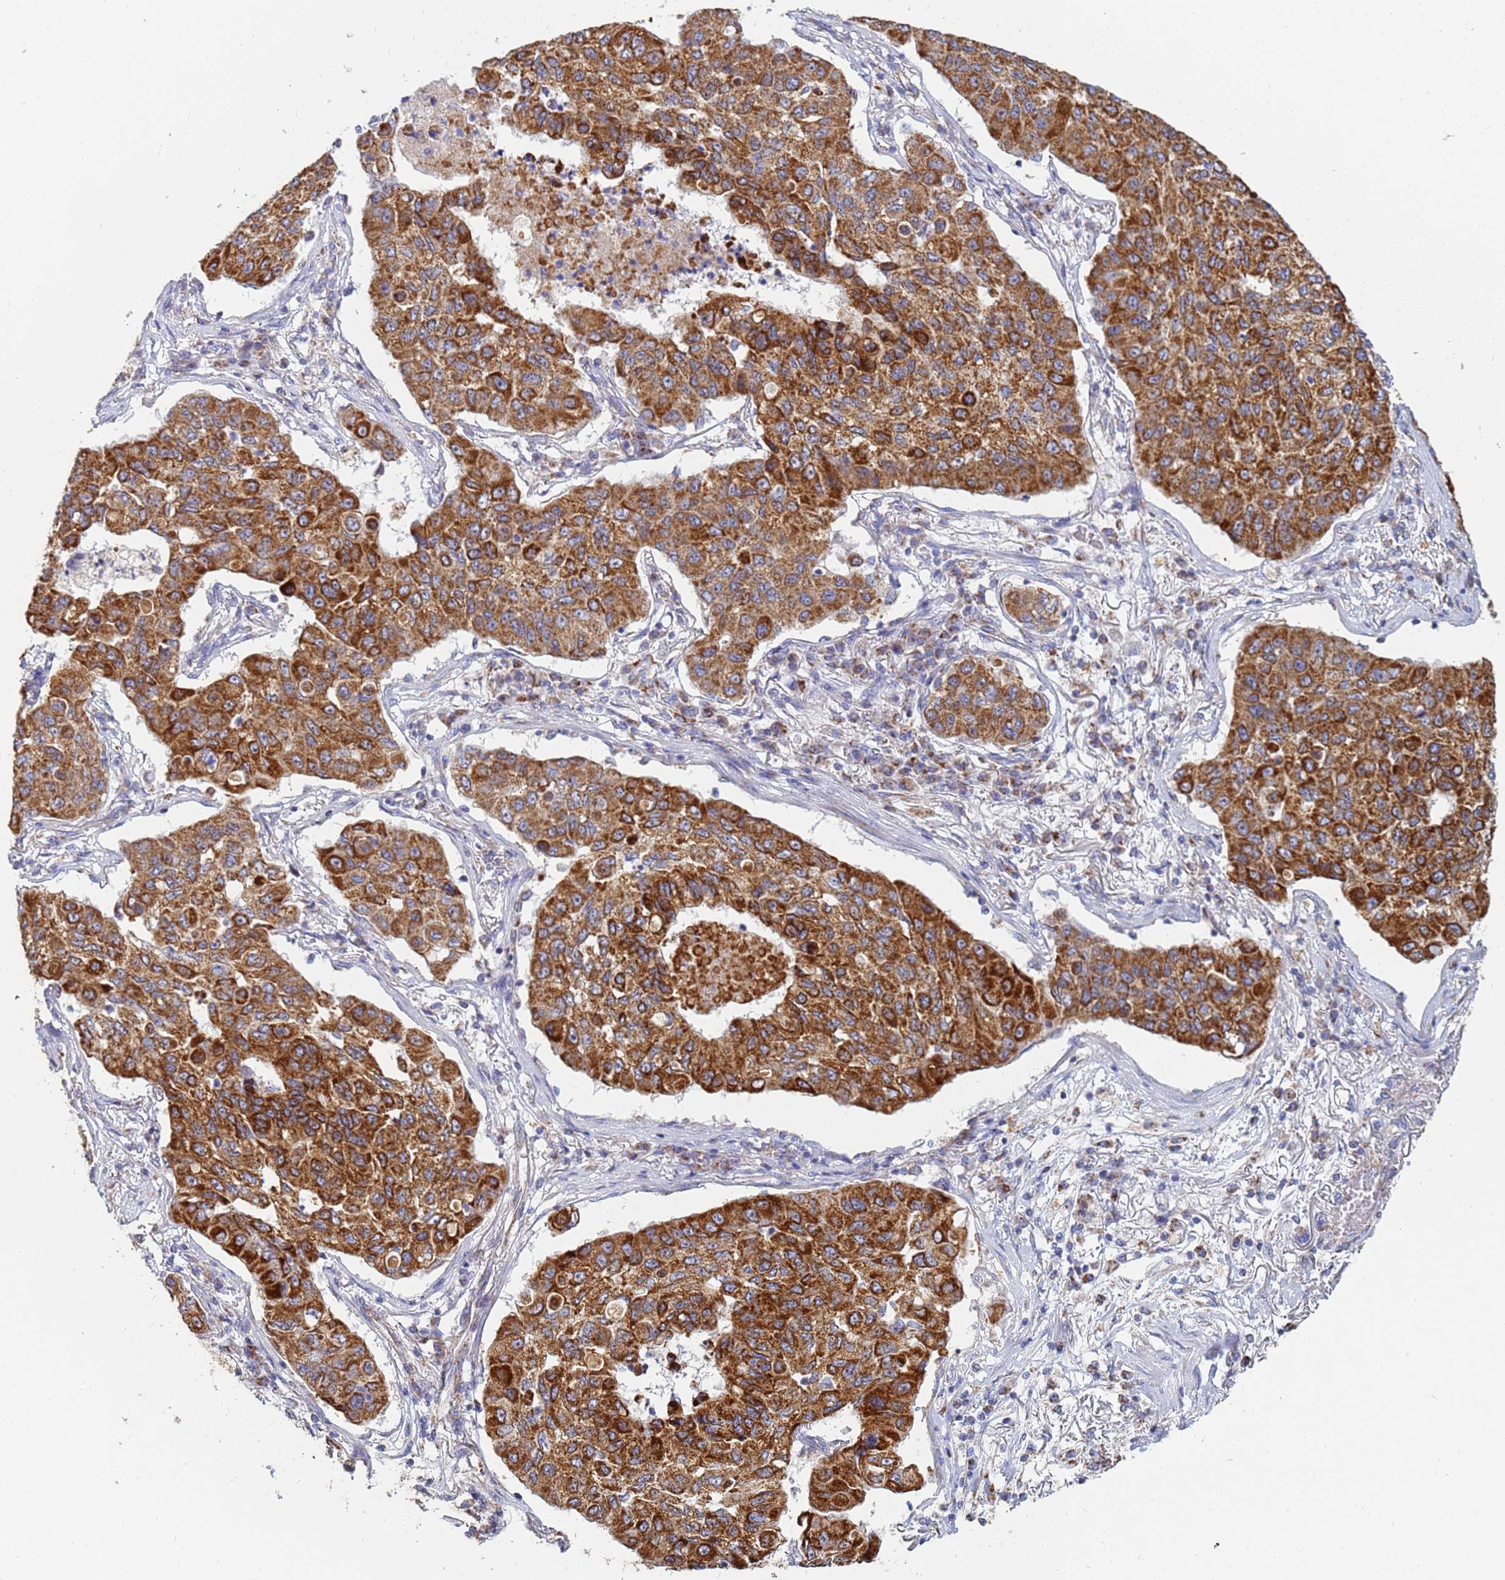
{"staining": {"intensity": "strong", "quantity": ">75%", "location": "cytoplasmic/membranous"}, "tissue": "lung cancer", "cell_type": "Tumor cells", "image_type": "cancer", "snomed": [{"axis": "morphology", "description": "Squamous cell carcinoma, NOS"}, {"axis": "topography", "description": "Lung"}], "caption": "High-magnification brightfield microscopy of lung cancer (squamous cell carcinoma) stained with DAB (brown) and counterstained with hematoxylin (blue). tumor cells exhibit strong cytoplasmic/membranous positivity is appreciated in about>75% of cells. The staining was performed using DAB to visualize the protein expression in brown, while the nuclei were stained in blue with hematoxylin (Magnification: 20x).", "gene": "UQCRH", "patient": {"sex": "male", "age": 74}}